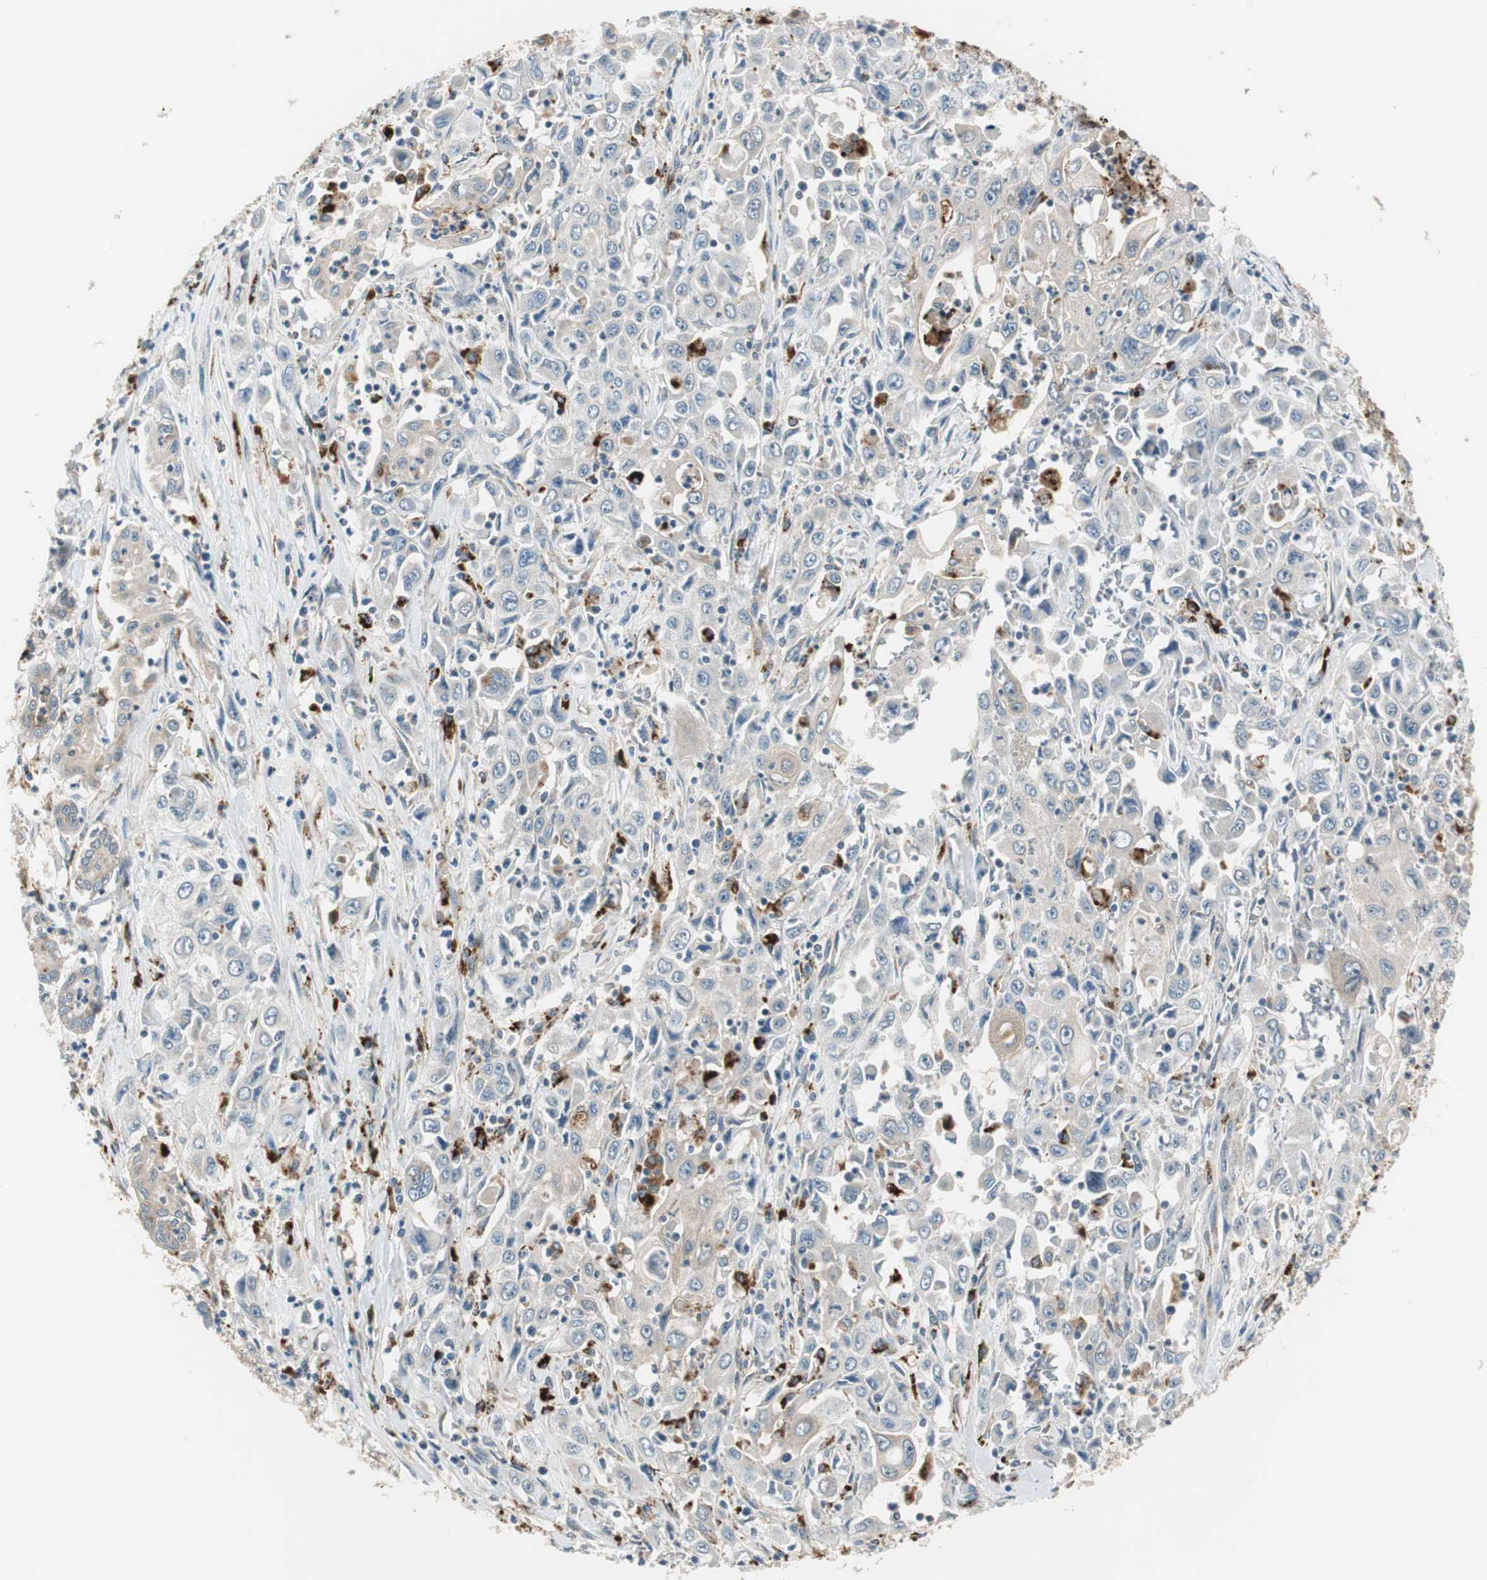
{"staining": {"intensity": "weak", "quantity": "25%-75%", "location": "cytoplasmic/membranous"}, "tissue": "pancreatic cancer", "cell_type": "Tumor cells", "image_type": "cancer", "snomed": [{"axis": "morphology", "description": "Adenocarcinoma, NOS"}, {"axis": "topography", "description": "Pancreas"}], "caption": "Immunohistochemical staining of human pancreatic adenocarcinoma displays low levels of weak cytoplasmic/membranous expression in approximately 25%-75% of tumor cells. (DAB (3,3'-diaminobenzidine) = brown stain, brightfield microscopy at high magnification).", "gene": "NCK1", "patient": {"sex": "male", "age": 70}}